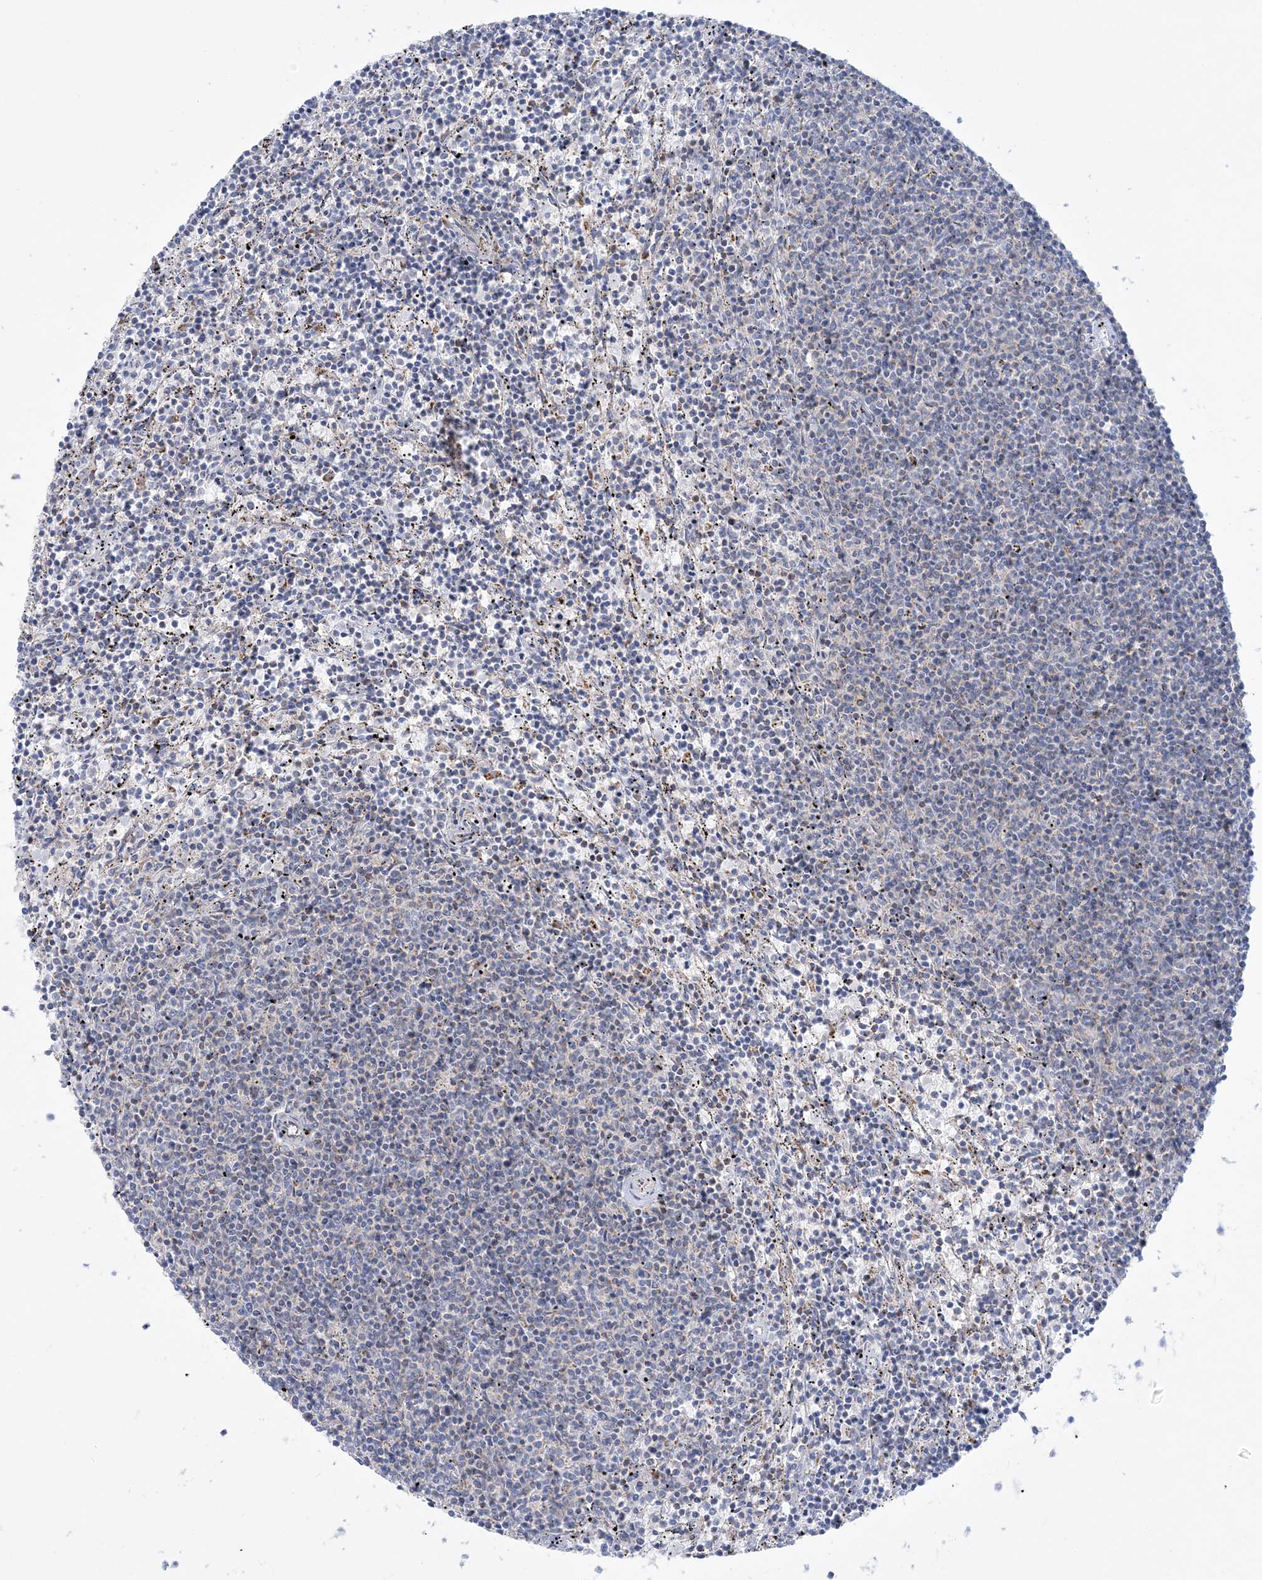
{"staining": {"intensity": "negative", "quantity": "none", "location": "none"}, "tissue": "lymphoma", "cell_type": "Tumor cells", "image_type": "cancer", "snomed": [{"axis": "morphology", "description": "Malignant lymphoma, non-Hodgkin's type, Low grade"}, {"axis": "topography", "description": "Spleen"}], "caption": "Immunohistochemistry of lymphoma exhibits no positivity in tumor cells.", "gene": "TBC1D14", "patient": {"sex": "female", "age": 50}}